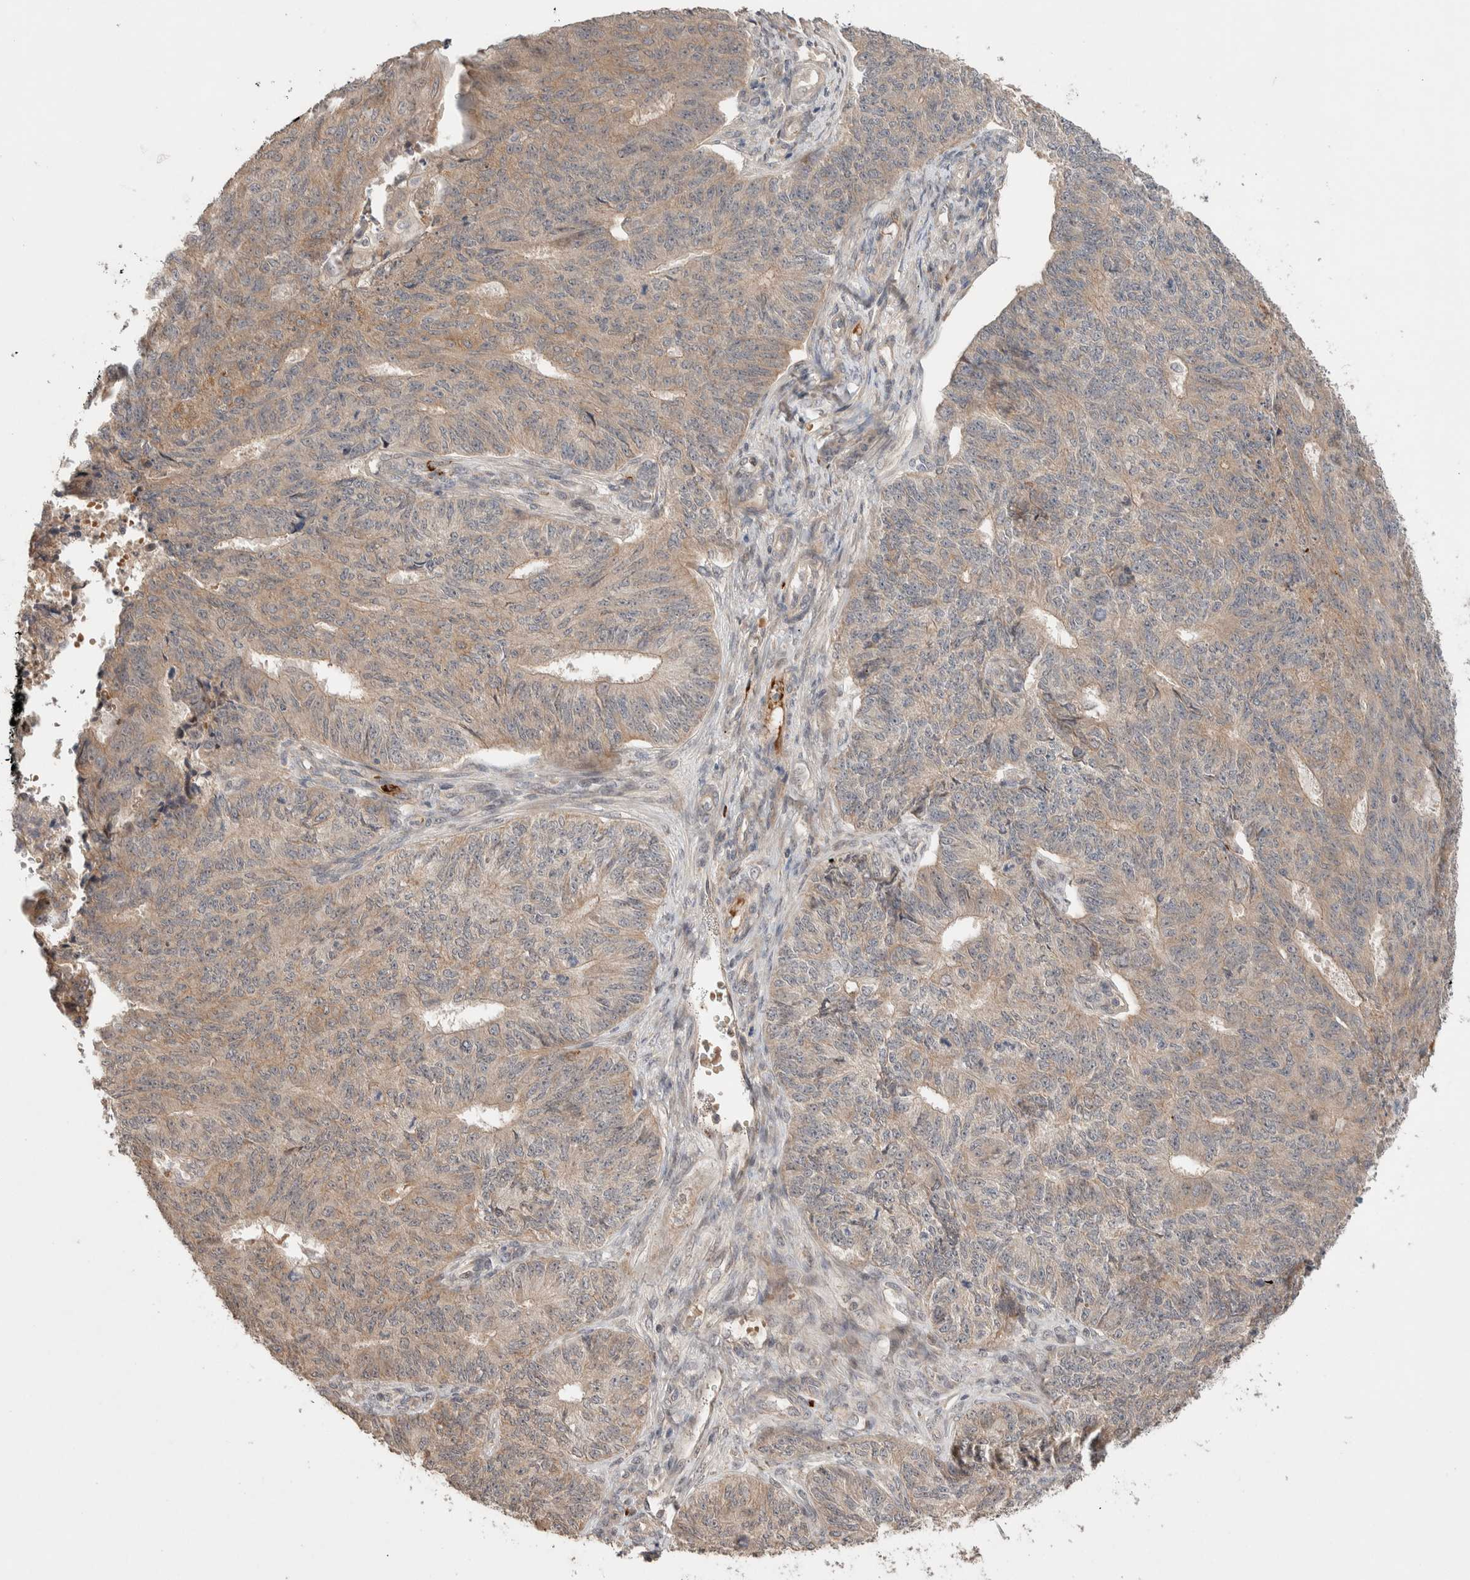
{"staining": {"intensity": "weak", "quantity": ">75%", "location": "cytoplasmic/membranous"}, "tissue": "endometrial cancer", "cell_type": "Tumor cells", "image_type": "cancer", "snomed": [{"axis": "morphology", "description": "Adenocarcinoma, NOS"}, {"axis": "topography", "description": "Endometrium"}], "caption": "Endometrial adenocarcinoma stained for a protein reveals weak cytoplasmic/membranous positivity in tumor cells. (IHC, brightfield microscopy, high magnification).", "gene": "CASK", "patient": {"sex": "female", "age": 32}}